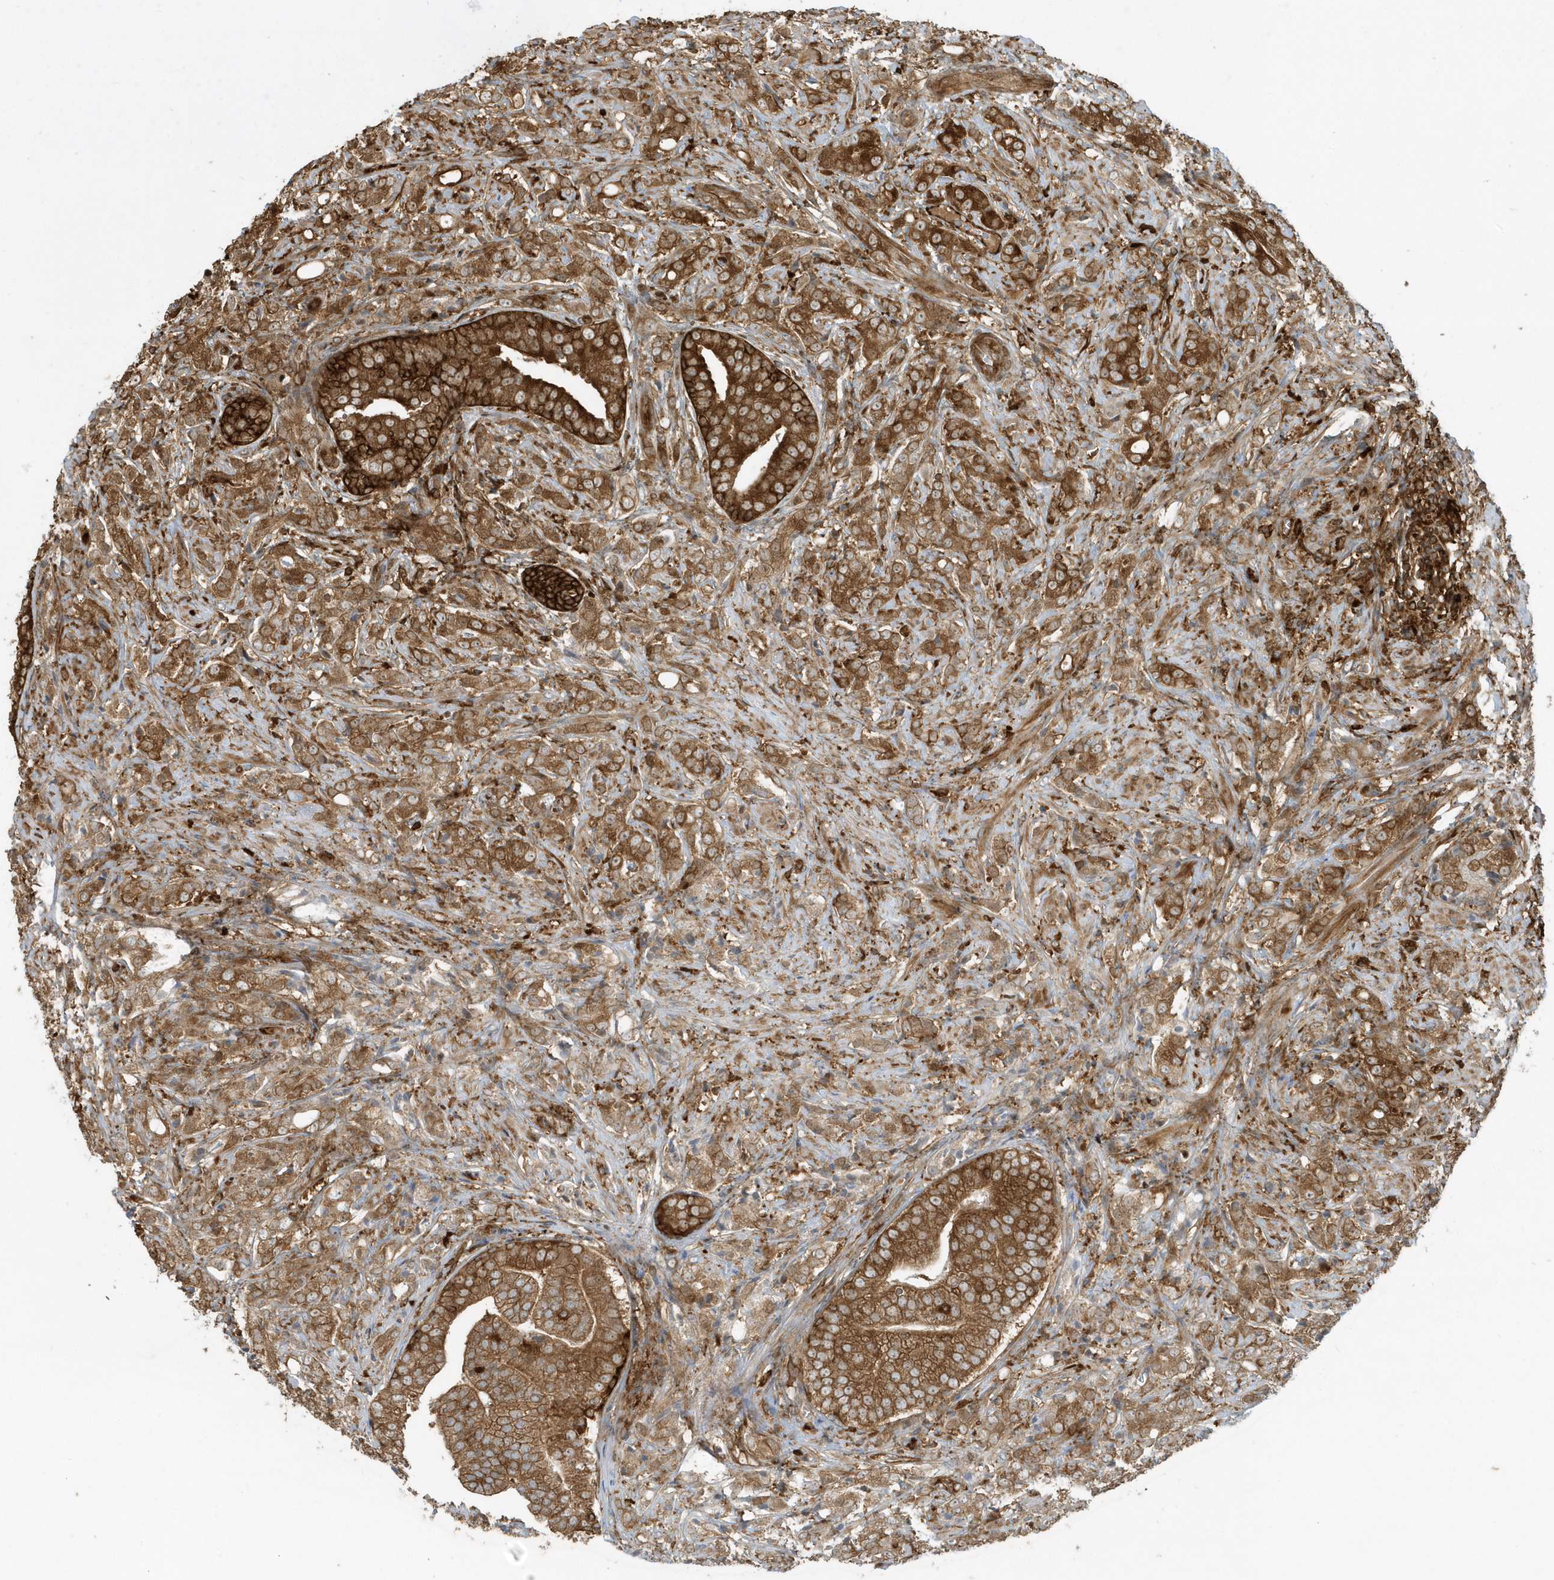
{"staining": {"intensity": "moderate", "quantity": ">75%", "location": "cytoplasmic/membranous"}, "tissue": "prostate cancer", "cell_type": "Tumor cells", "image_type": "cancer", "snomed": [{"axis": "morphology", "description": "Adenocarcinoma, High grade"}, {"axis": "topography", "description": "Prostate"}], "caption": "Protein expression analysis of prostate cancer (adenocarcinoma (high-grade)) reveals moderate cytoplasmic/membranous expression in about >75% of tumor cells.", "gene": "CLCN6", "patient": {"sex": "male", "age": 57}}